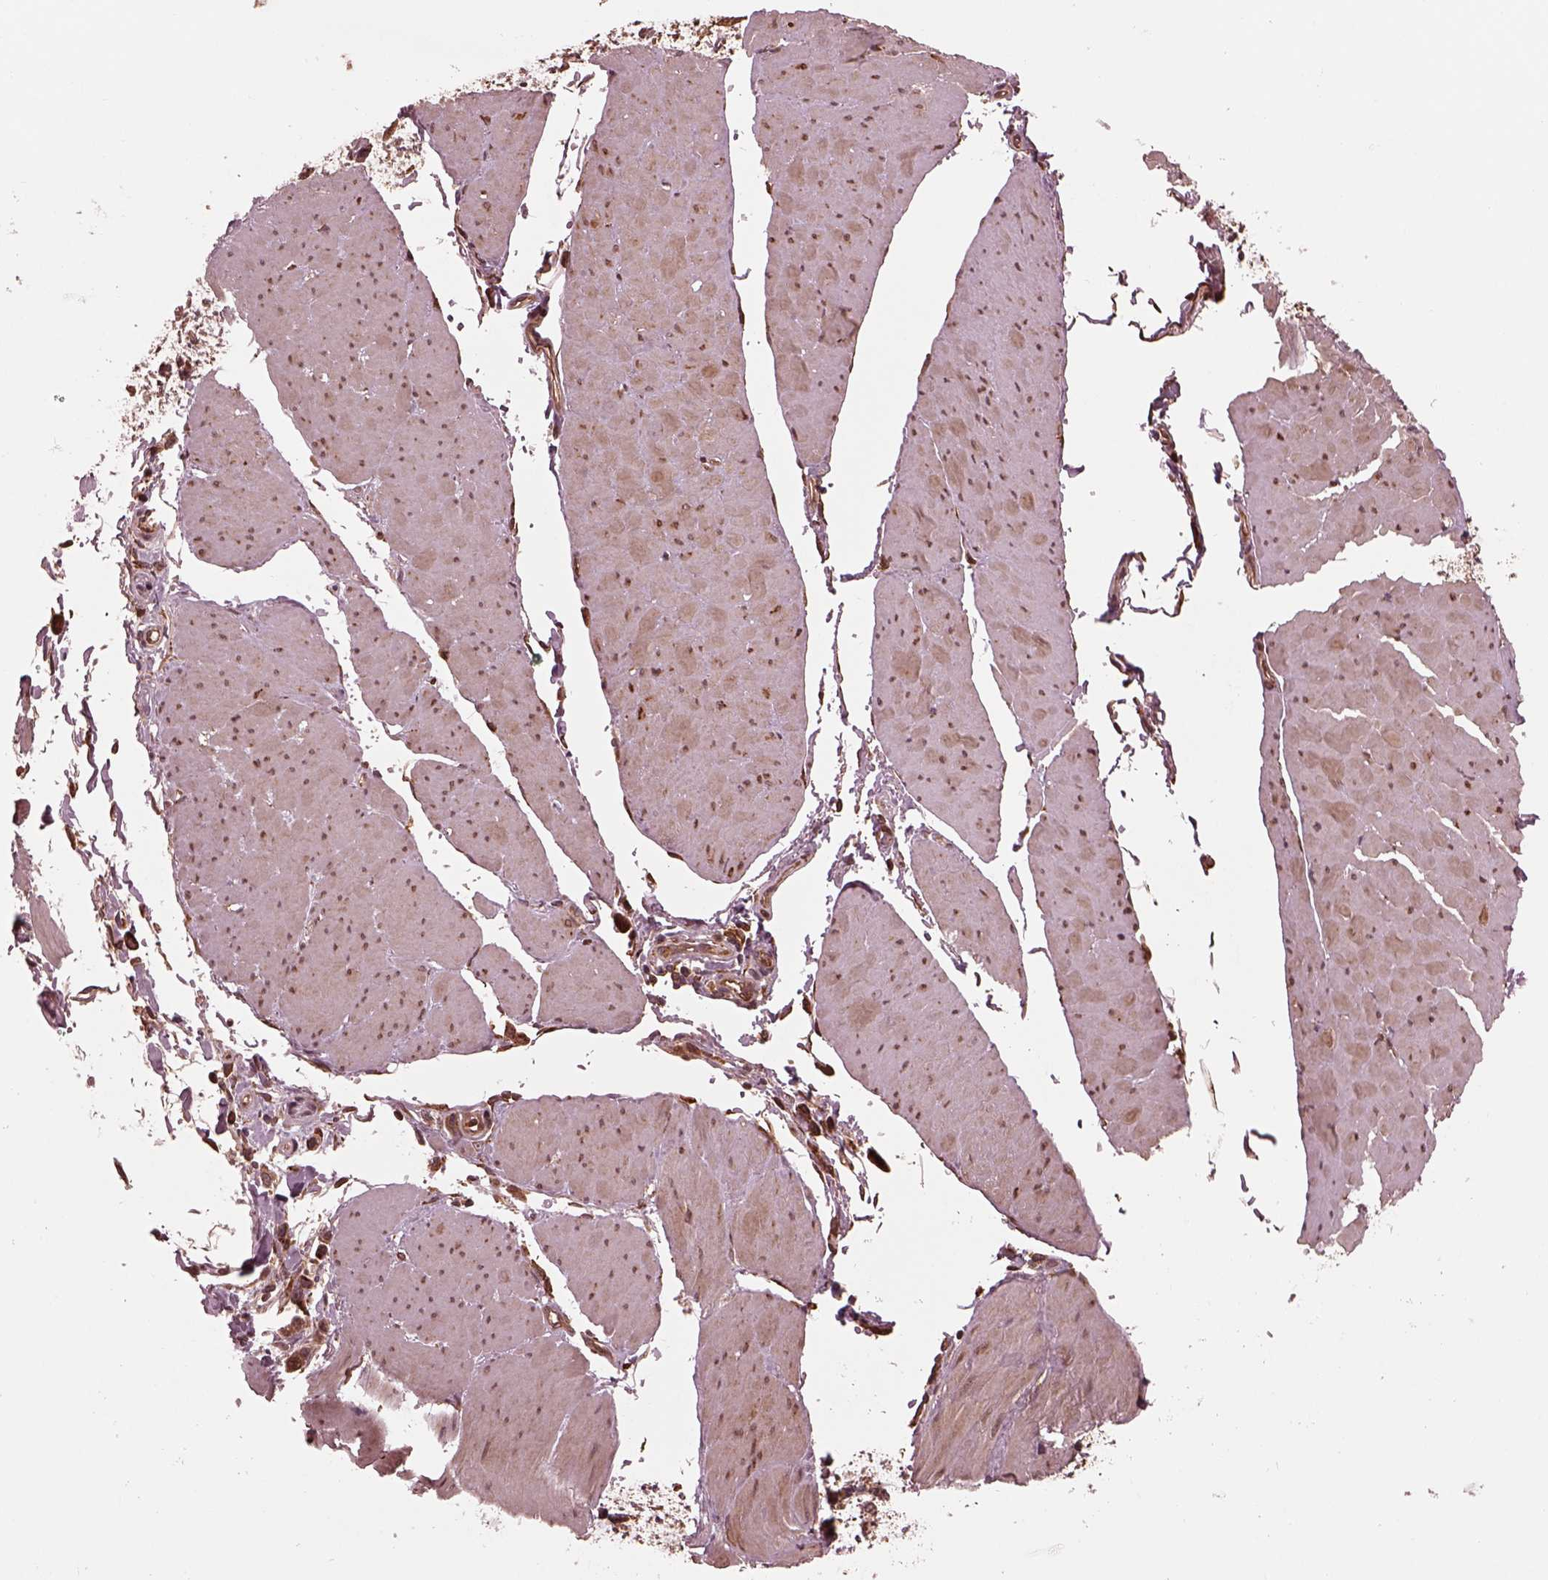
{"staining": {"intensity": "moderate", "quantity": ">75%", "location": "cytoplasmic/membranous"}, "tissue": "stomach cancer", "cell_type": "Tumor cells", "image_type": "cancer", "snomed": [{"axis": "morphology", "description": "Adenocarcinoma, NOS"}, {"axis": "topography", "description": "Stomach"}], "caption": "Protein expression analysis of human stomach cancer (adenocarcinoma) reveals moderate cytoplasmic/membranous expression in about >75% of tumor cells.", "gene": "ZNF292", "patient": {"sex": "male", "age": 47}}